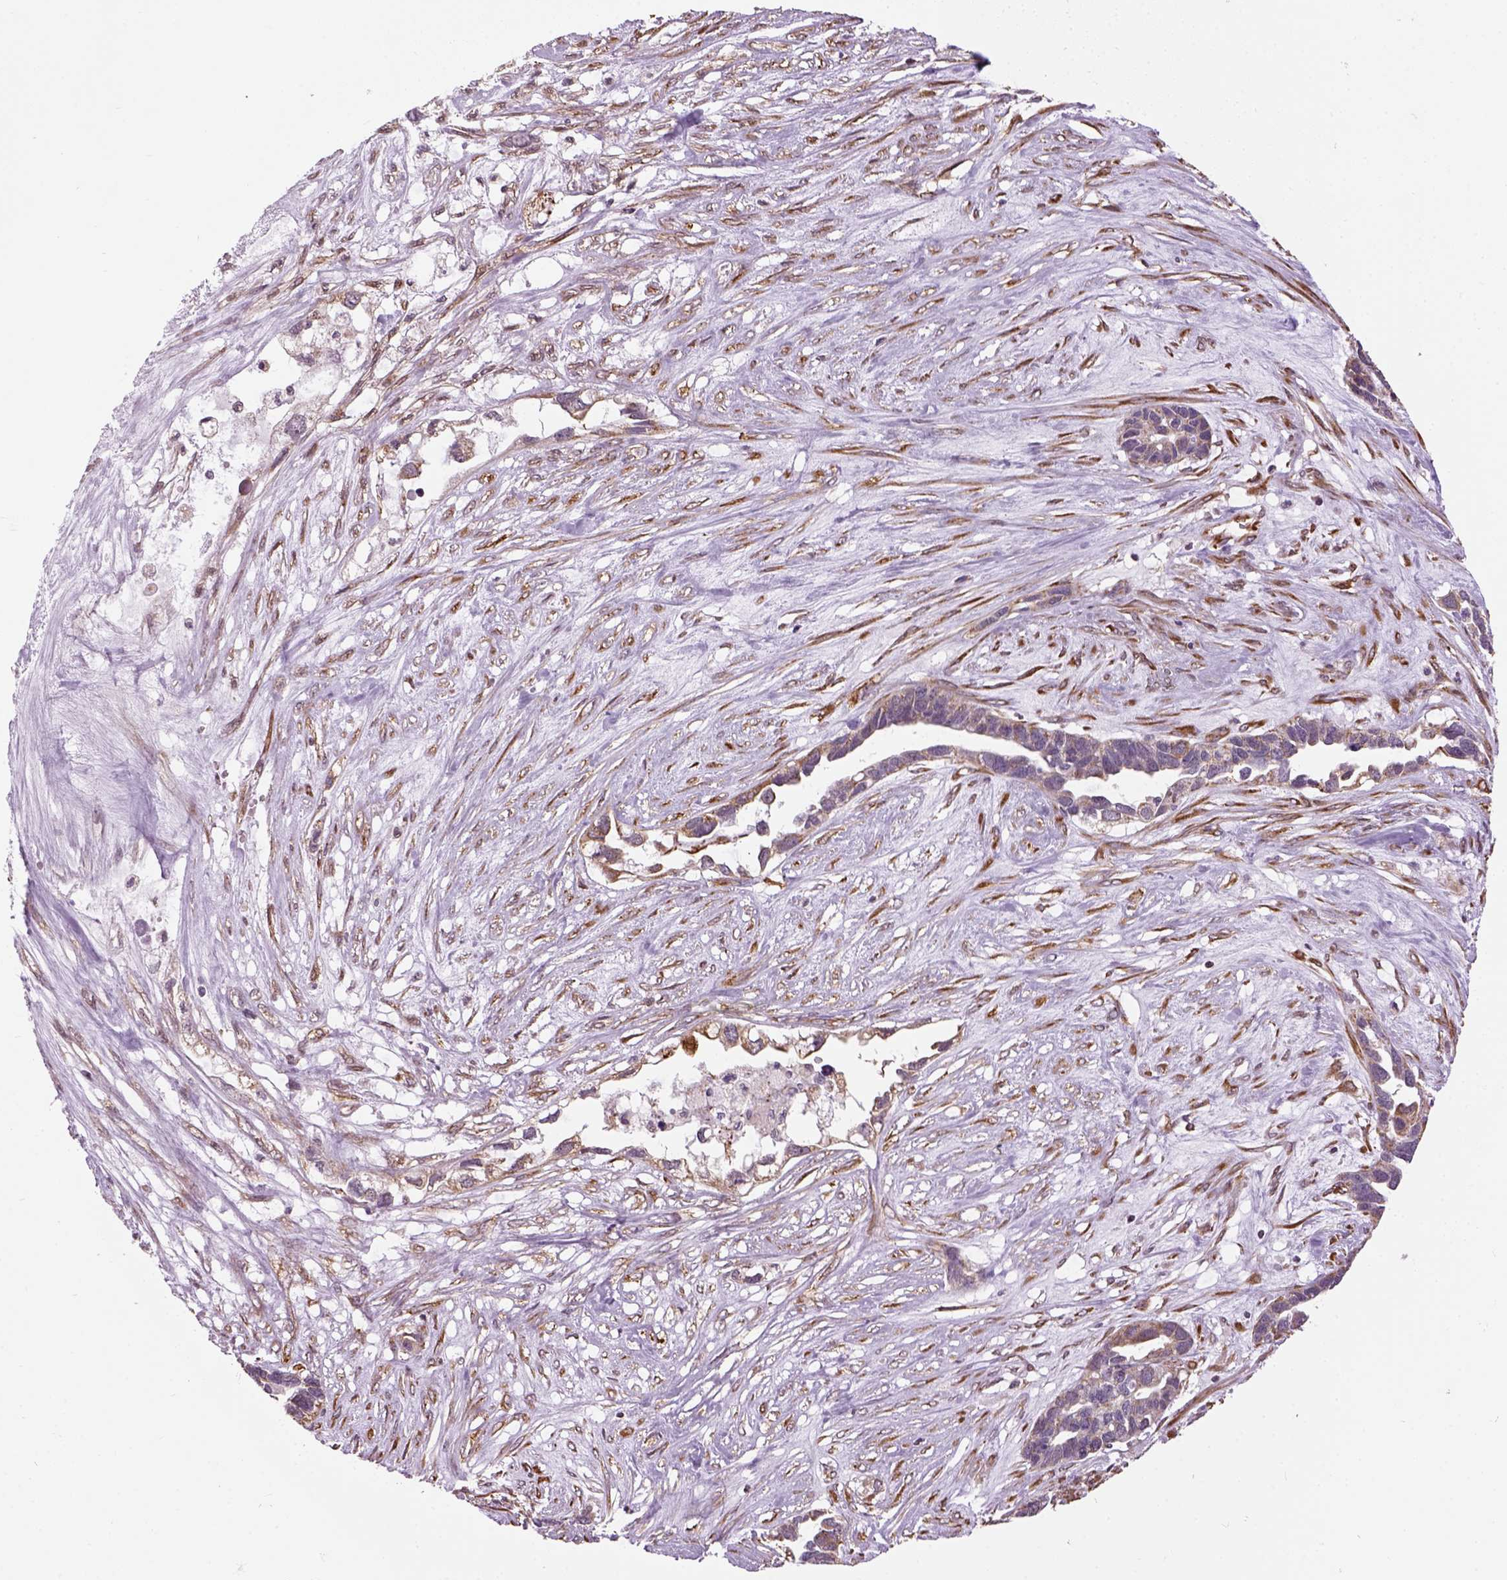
{"staining": {"intensity": "weak", "quantity": "25%-75%", "location": "cytoplasmic/membranous"}, "tissue": "ovarian cancer", "cell_type": "Tumor cells", "image_type": "cancer", "snomed": [{"axis": "morphology", "description": "Cystadenocarcinoma, serous, NOS"}, {"axis": "topography", "description": "Ovary"}], "caption": "High-magnification brightfield microscopy of ovarian serous cystadenocarcinoma stained with DAB (brown) and counterstained with hematoxylin (blue). tumor cells exhibit weak cytoplasmic/membranous positivity is present in approximately25%-75% of cells. Immunohistochemistry stains the protein in brown and the nuclei are stained blue.", "gene": "XK", "patient": {"sex": "female", "age": 54}}